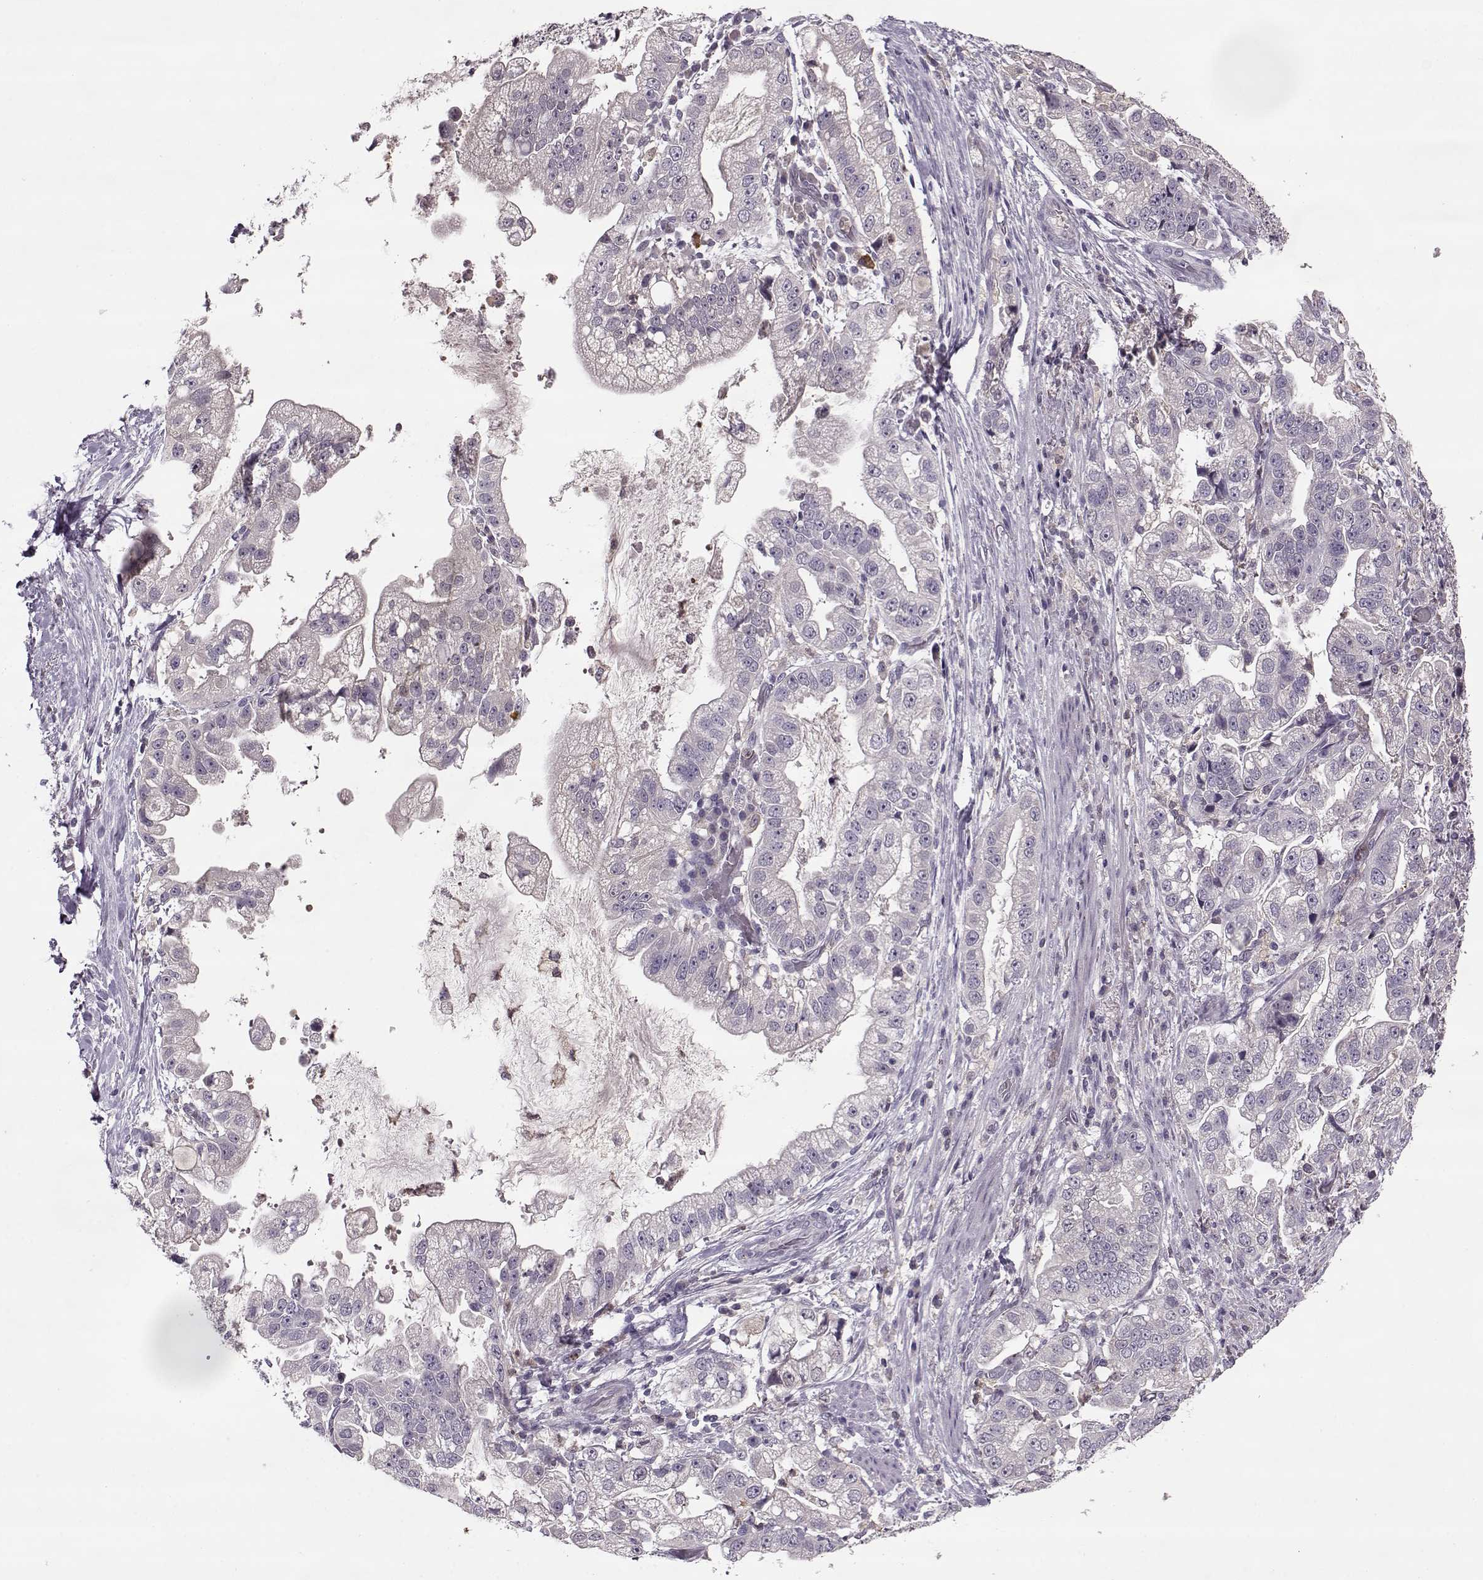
{"staining": {"intensity": "negative", "quantity": "none", "location": "none"}, "tissue": "stomach cancer", "cell_type": "Tumor cells", "image_type": "cancer", "snomed": [{"axis": "morphology", "description": "Adenocarcinoma, NOS"}, {"axis": "topography", "description": "Stomach"}], "caption": "IHC photomicrograph of human adenocarcinoma (stomach) stained for a protein (brown), which shows no staining in tumor cells.", "gene": "ACOT11", "patient": {"sex": "male", "age": 59}}